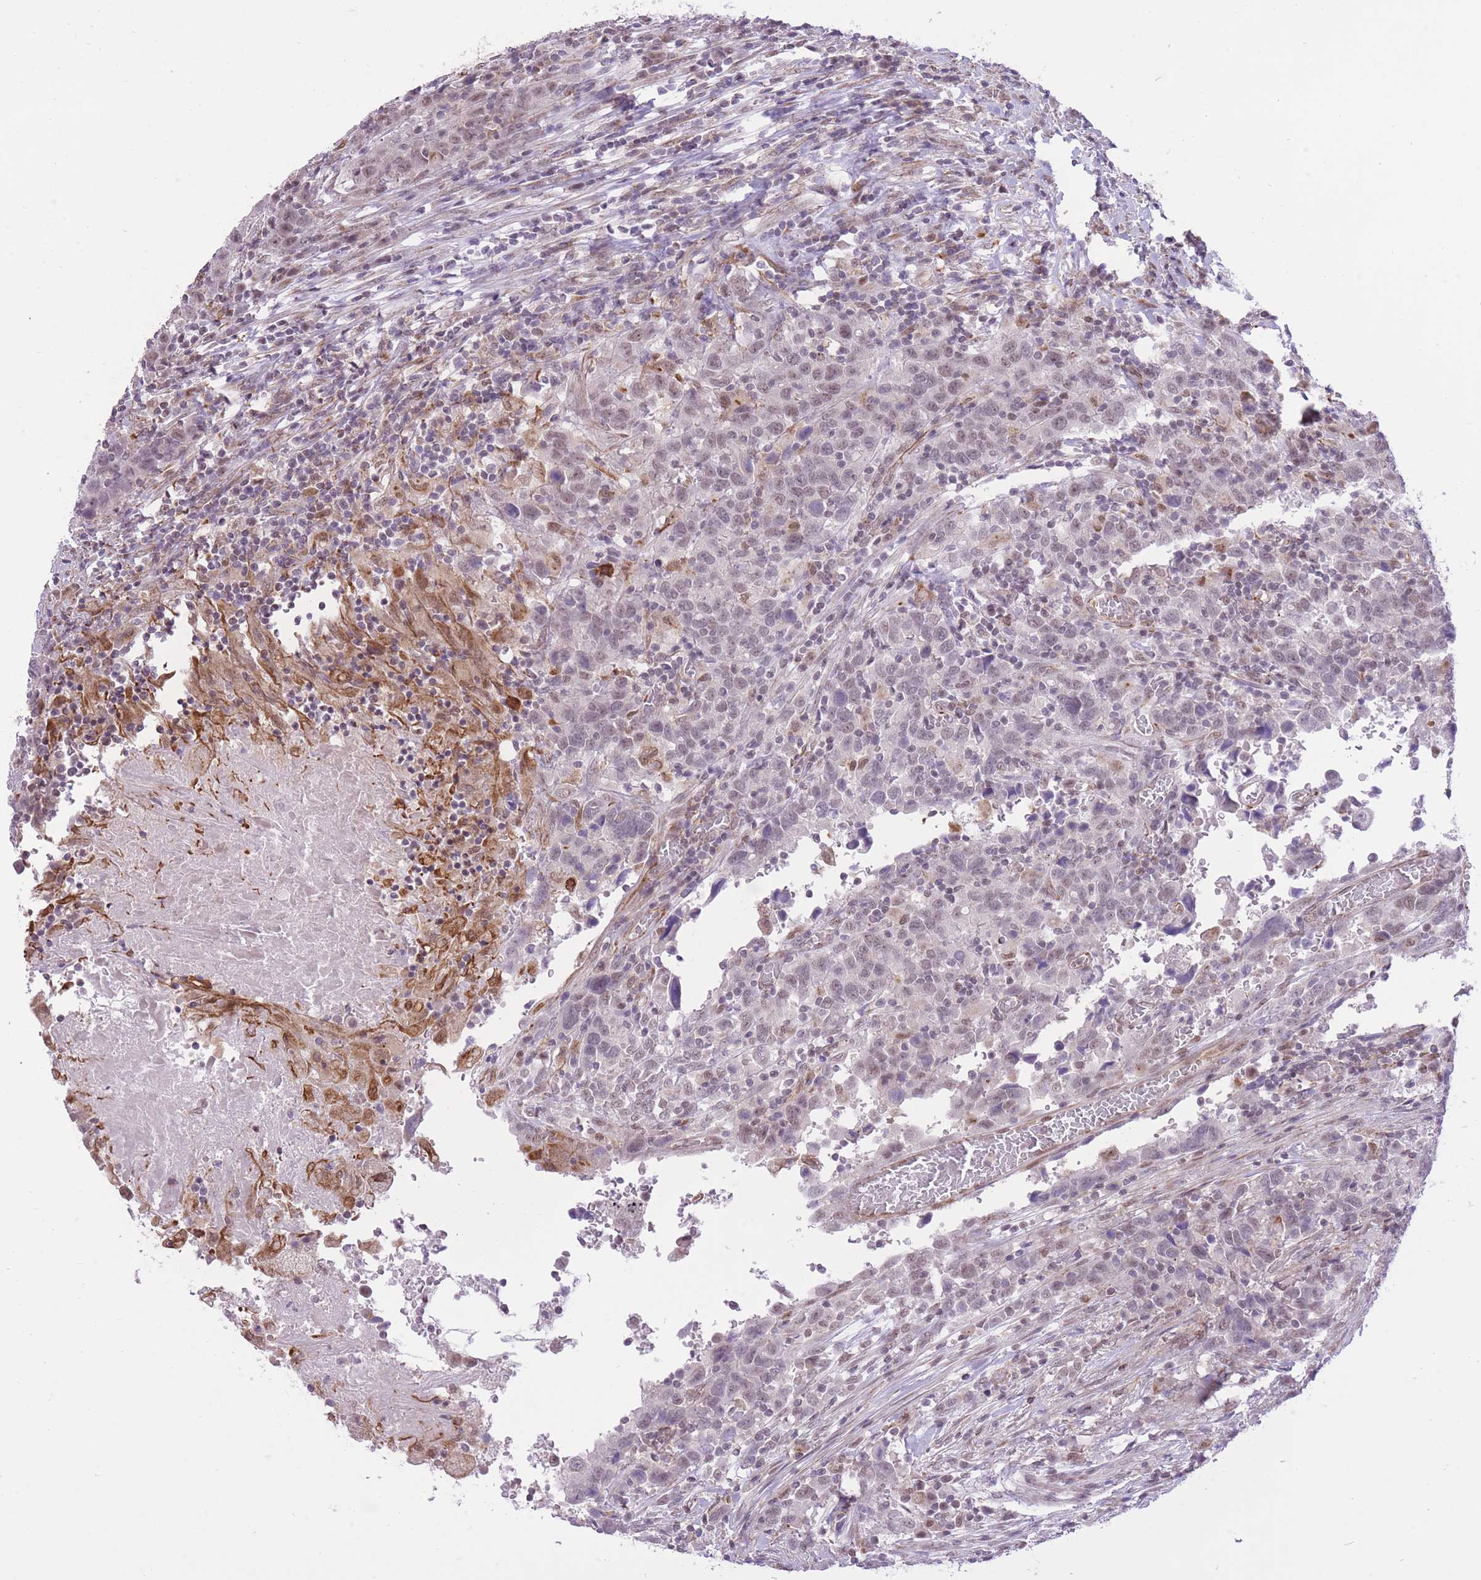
{"staining": {"intensity": "weak", "quantity": "<25%", "location": "nuclear"}, "tissue": "urothelial cancer", "cell_type": "Tumor cells", "image_type": "cancer", "snomed": [{"axis": "morphology", "description": "Urothelial carcinoma, High grade"}, {"axis": "topography", "description": "Urinary bladder"}], "caption": "The histopathology image demonstrates no significant expression in tumor cells of urothelial cancer.", "gene": "ELL", "patient": {"sex": "male", "age": 61}}